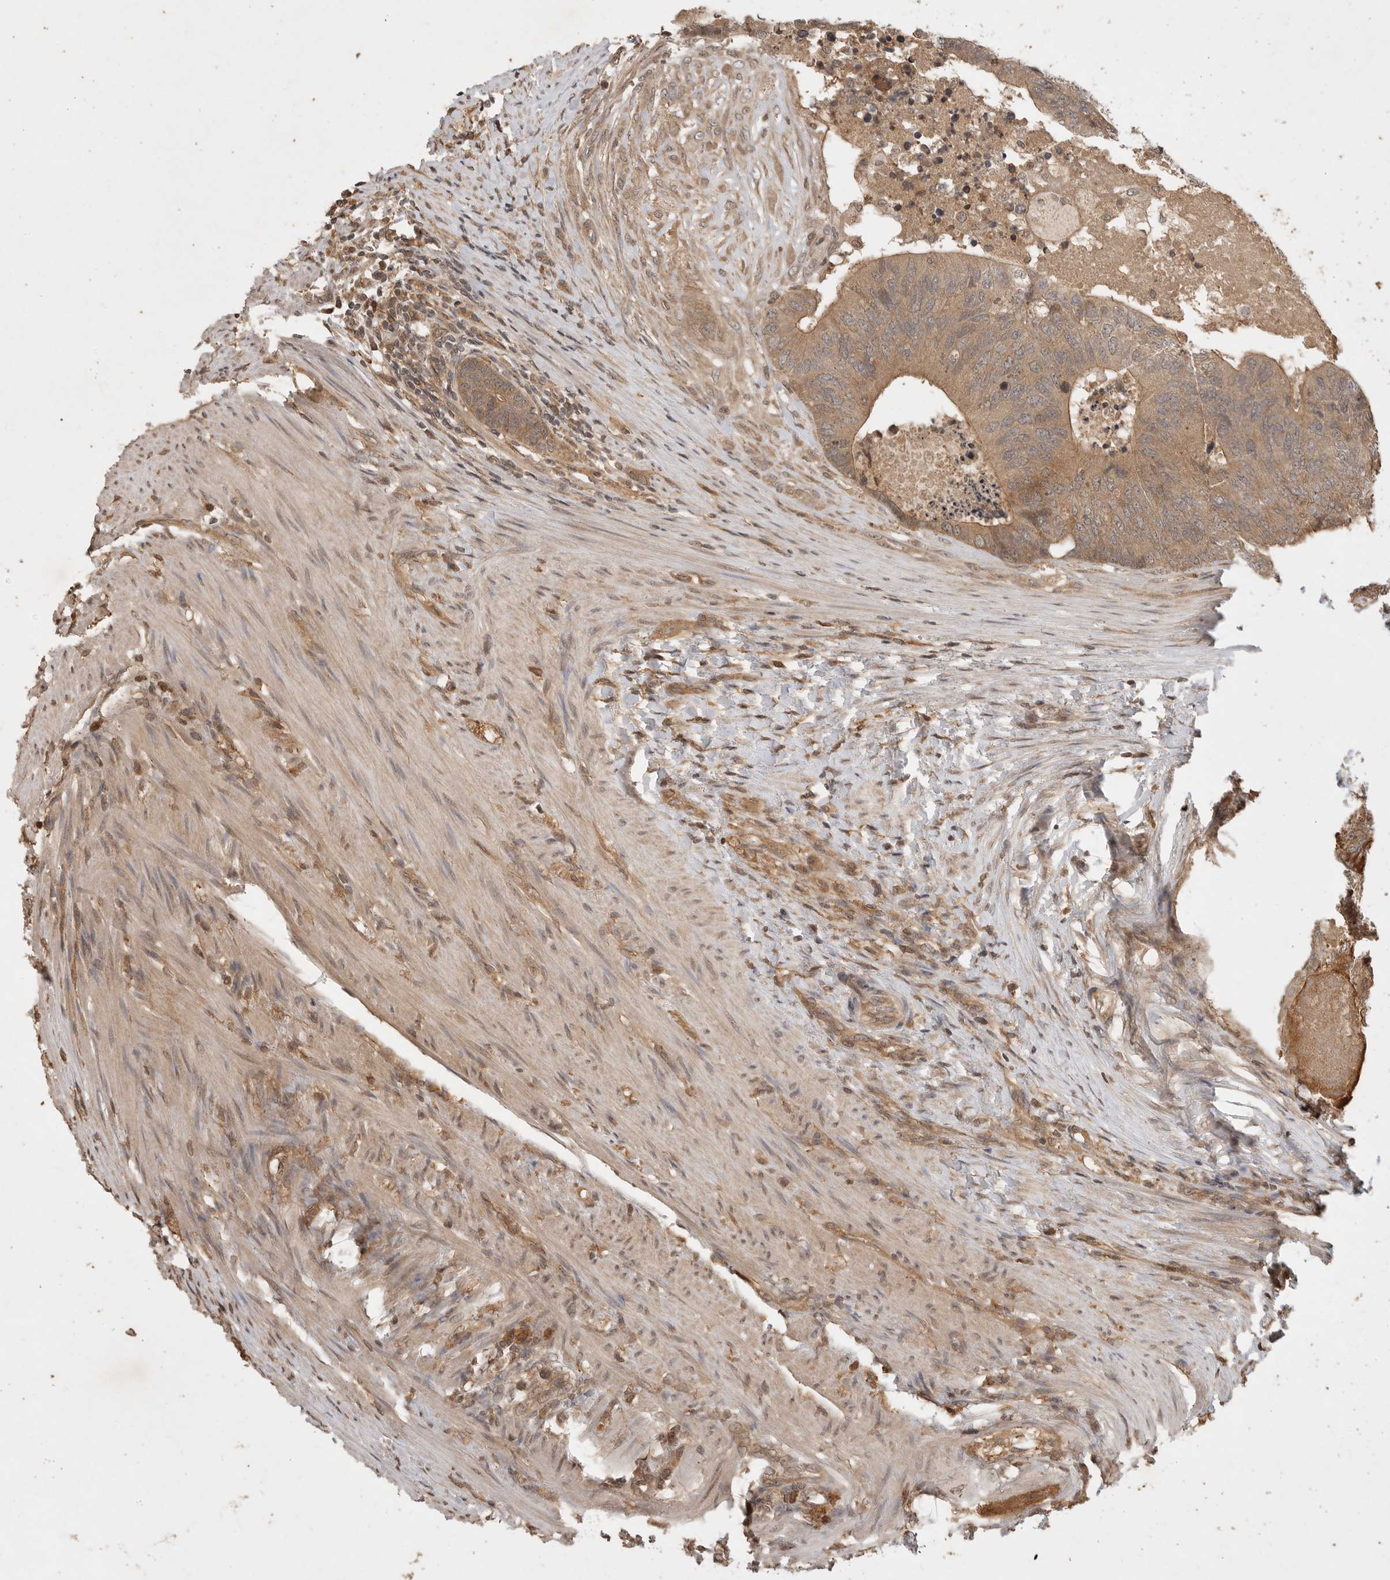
{"staining": {"intensity": "moderate", "quantity": ">75%", "location": "cytoplasmic/membranous"}, "tissue": "colorectal cancer", "cell_type": "Tumor cells", "image_type": "cancer", "snomed": [{"axis": "morphology", "description": "Adenocarcinoma, NOS"}, {"axis": "topography", "description": "Colon"}], "caption": "Immunohistochemistry (IHC) (DAB (3,3'-diaminobenzidine)) staining of human colorectal cancer shows moderate cytoplasmic/membranous protein expression in approximately >75% of tumor cells.", "gene": "PRMT3", "patient": {"sex": "female", "age": 67}}